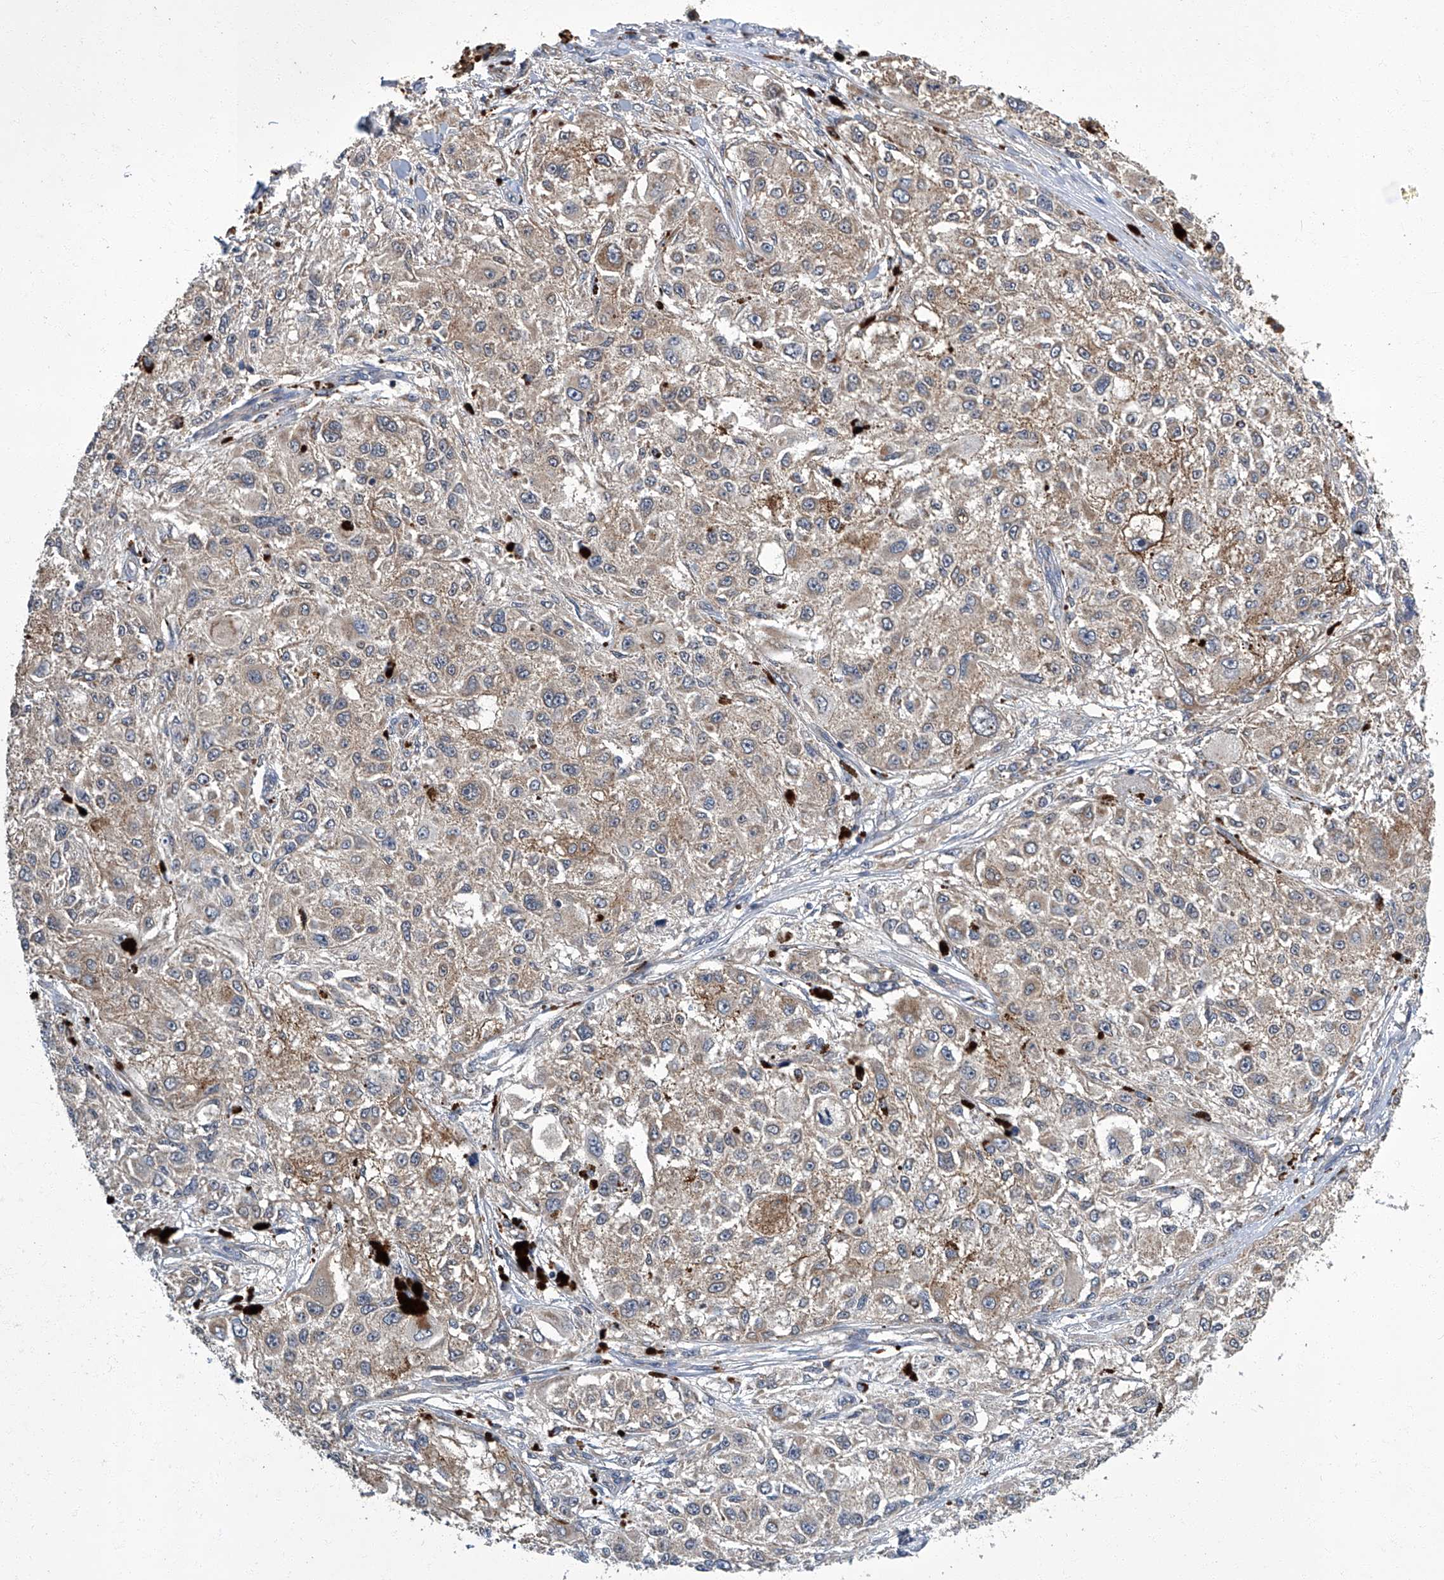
{"staining": {"intensity": "weak", "quantity": "<25%", "location": "cytoplasmic/membranous"}, "tissue": "melanoma", "cell_type": "Tumor cells", "image_type": "cancer", "snomed": [{"axis": "morphology", "description": "Necrosis, NOS"}, {"axis": "morphology", "description": "Malignant melanoma, NOS"}, {"axis": "topography", "description": "Skin"}], "caption": "IHC histopathology image of neoplastic tissue: human melanoma stained with DAB demonstrates no significant protein positivity in tumor cells.", "gene": "TNFRSF13B", "patient": {"sex": "female", "age": 87}}